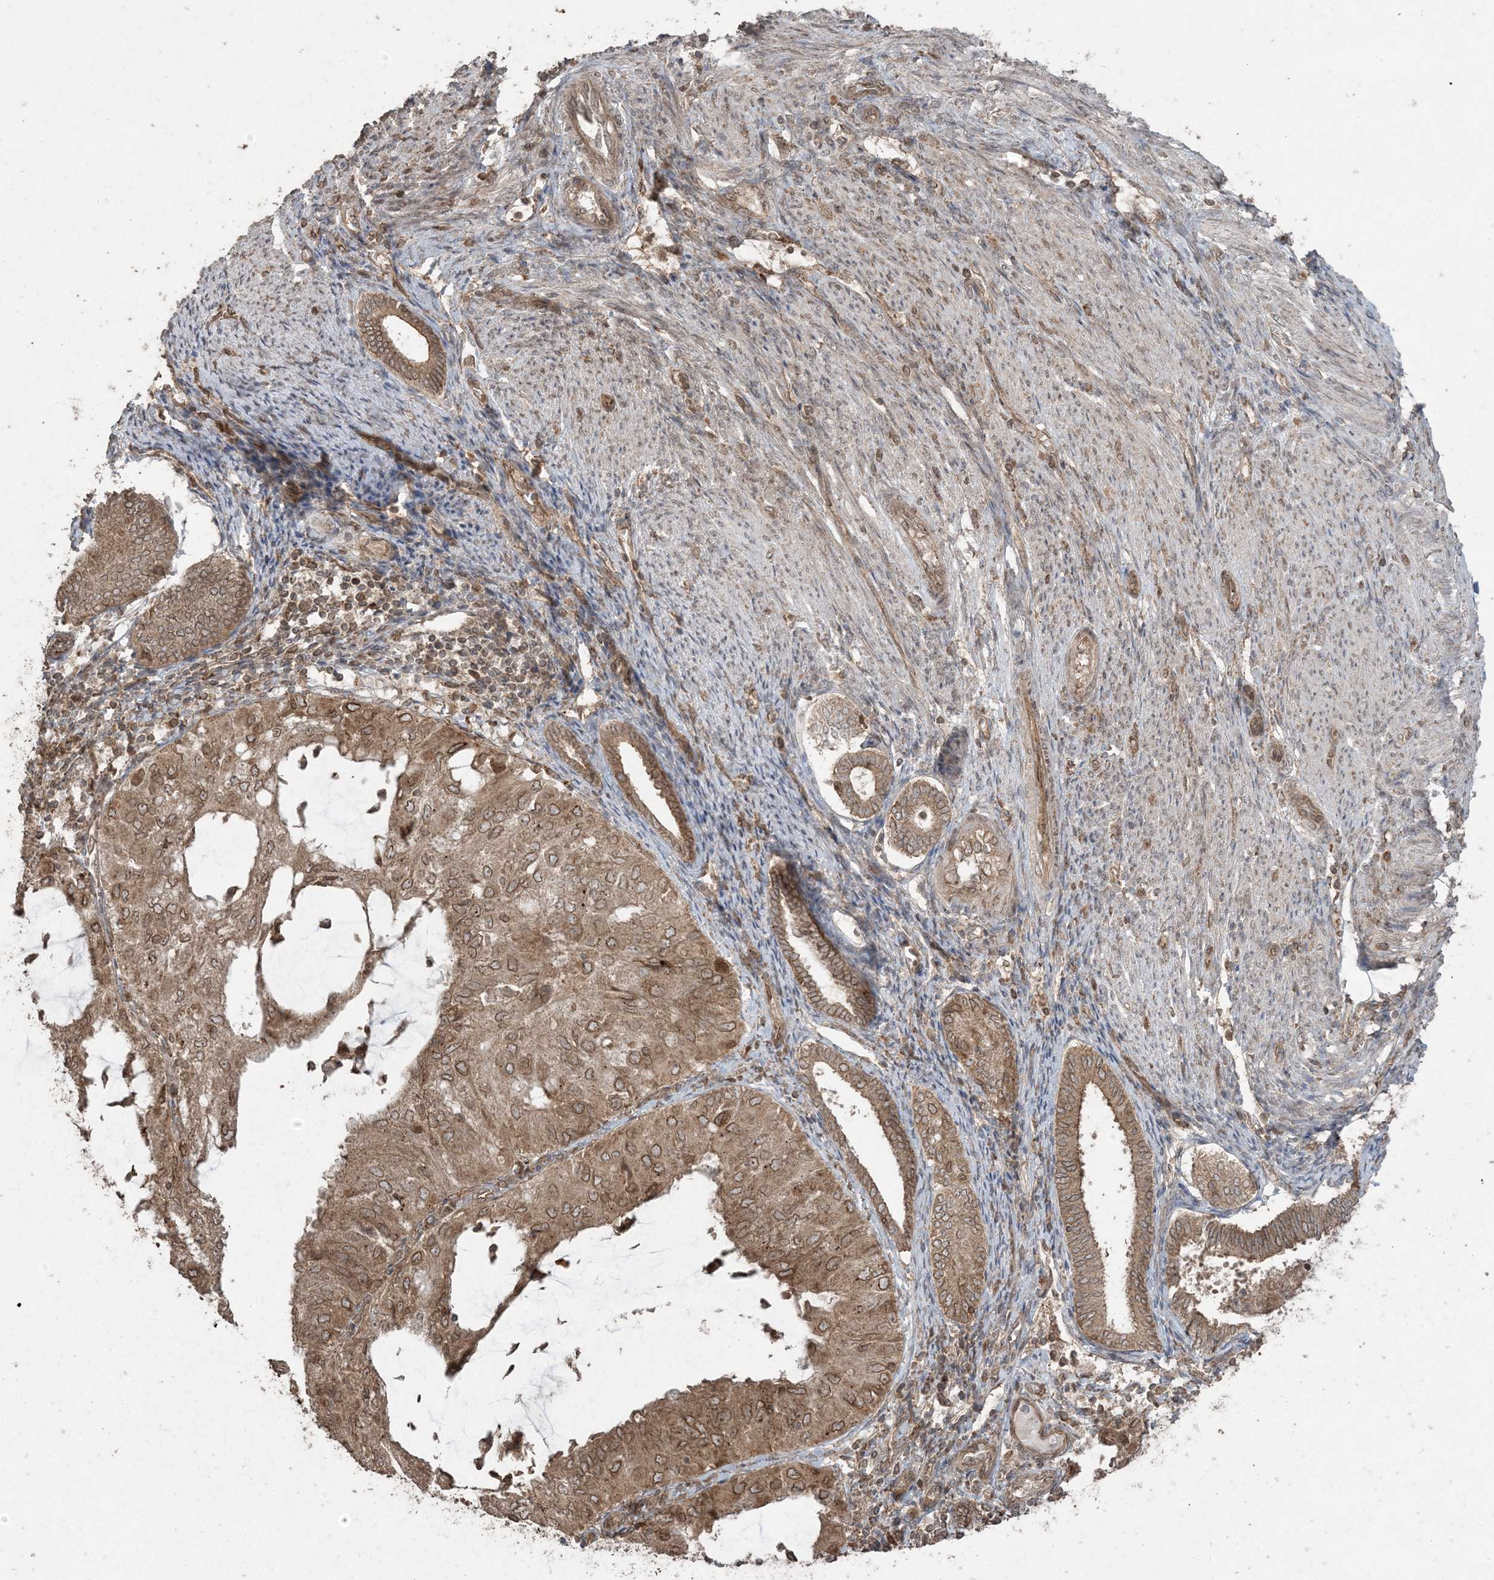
{"staining": {"intensity": "moderate", "quantity": ">75%", "location": "cytoplasmic/membranous,nuclear"}, "tissue": "endometrial cancer", "cell_type": "Tumor cells", "image_type": "cancer", "snomed": [{"axis": "morphology", "description": "Adenocarcinoma, NOS"}, {"axis": "topography", "description": "Endometrium"}], "caption": "The image reveals a brown stain indicating the presence of a protein in the cytoplasmic/membranous and nuclear of tumor cells in adenocarcinoma (endometrial).", "gene": "DDX19B", "patient": {"sex": "female", "age": 81}}